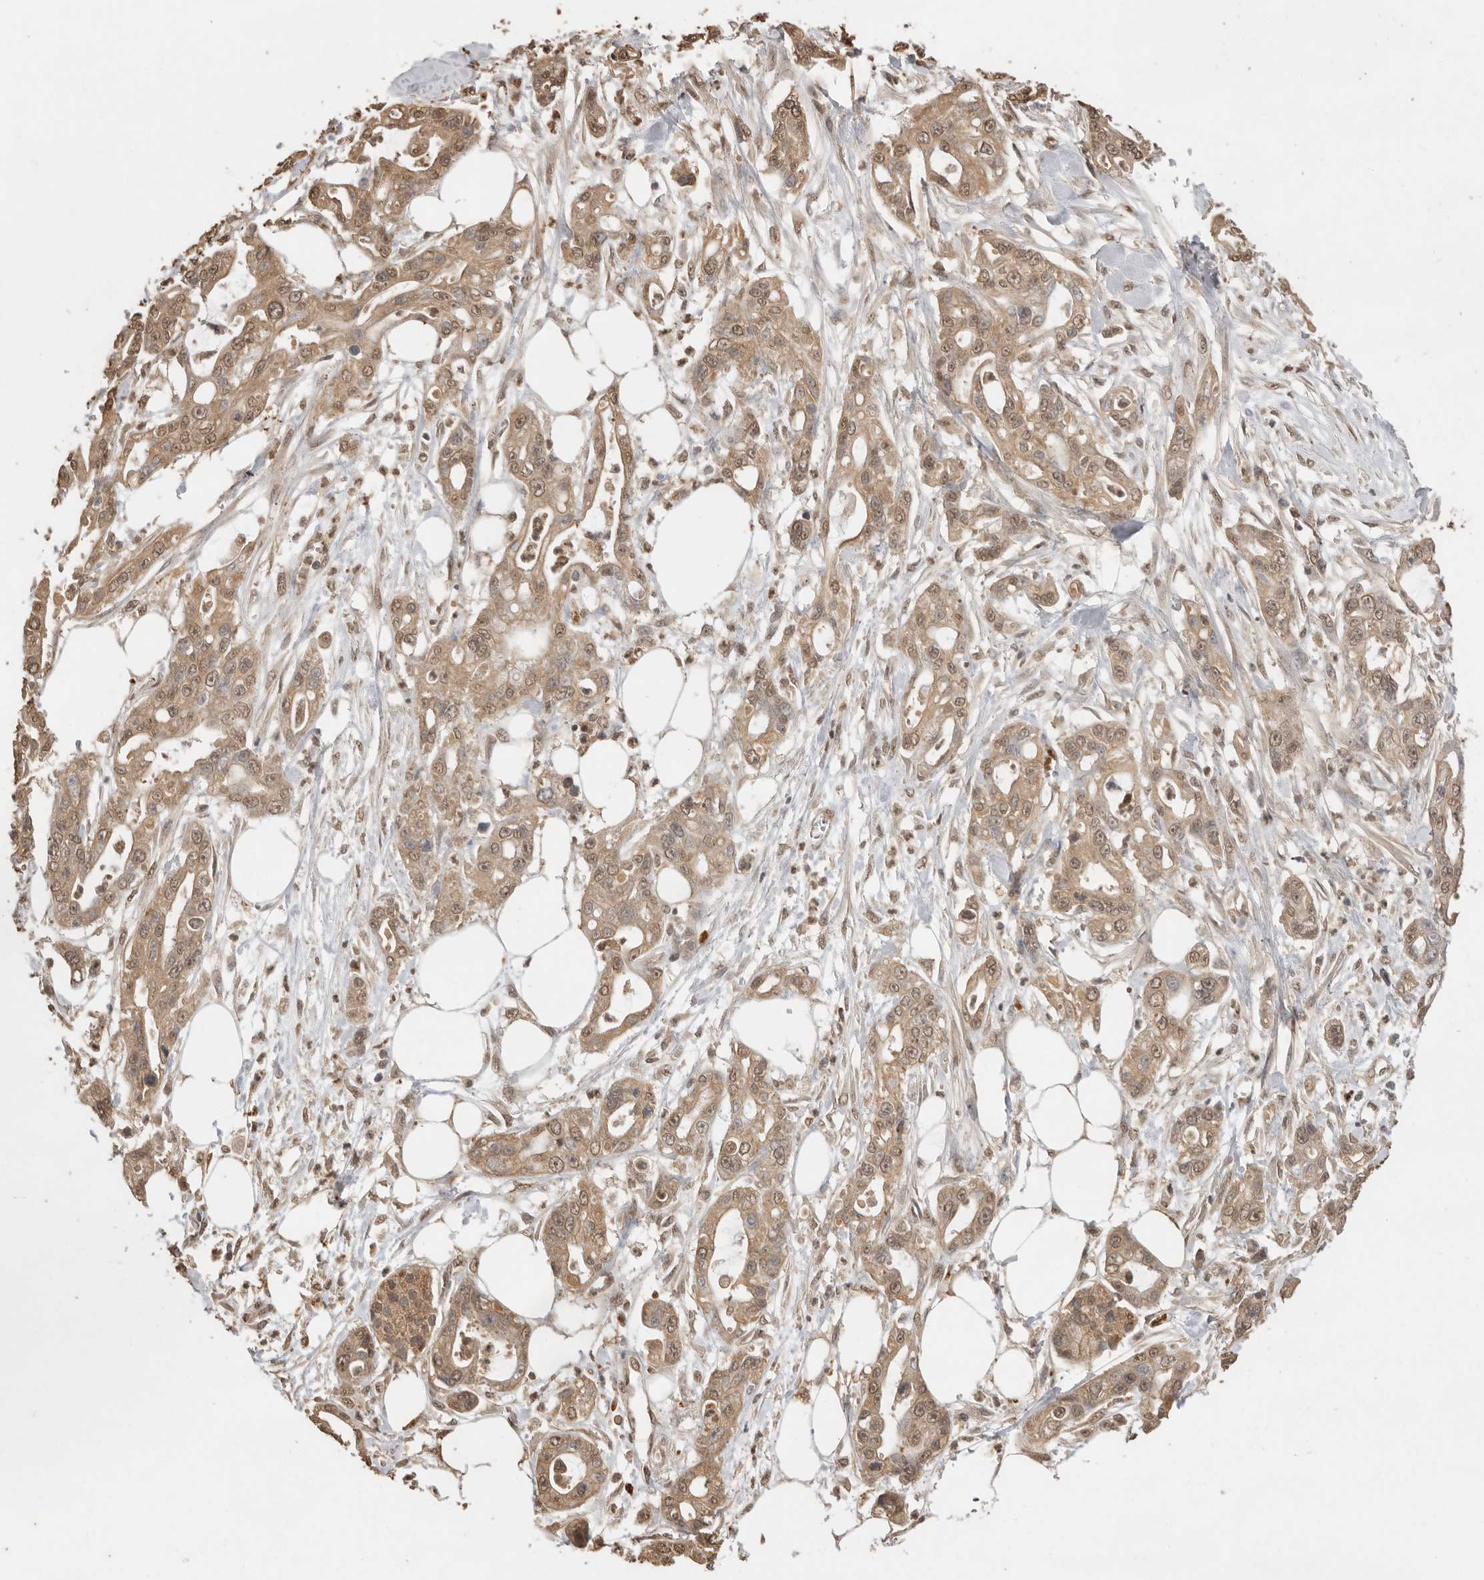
{"staining": {"intensity": "moderate", "quantity": ">75%", "location": "cytoplasmic/membranous,nuclear"}, "tissue": "pancreatic cancer", "cell_type": "Tumor cells", "image_type": "cancer", "snomed": [{"axis": "morphology", "description": "Adenocarcinoma, NOS"}, {"axis": "topography", "description": "Pancreas"}], "caption": "There is medium levels of moderate cytoplasmic/membranous and nuclear expression in tumor cells of pancreatic cancer (adenocarcinoma), as demonstrated by immunohistochemical staining (brown color).", "gene": "JAG2", "patient": {"sex": "male", "age": 68}}